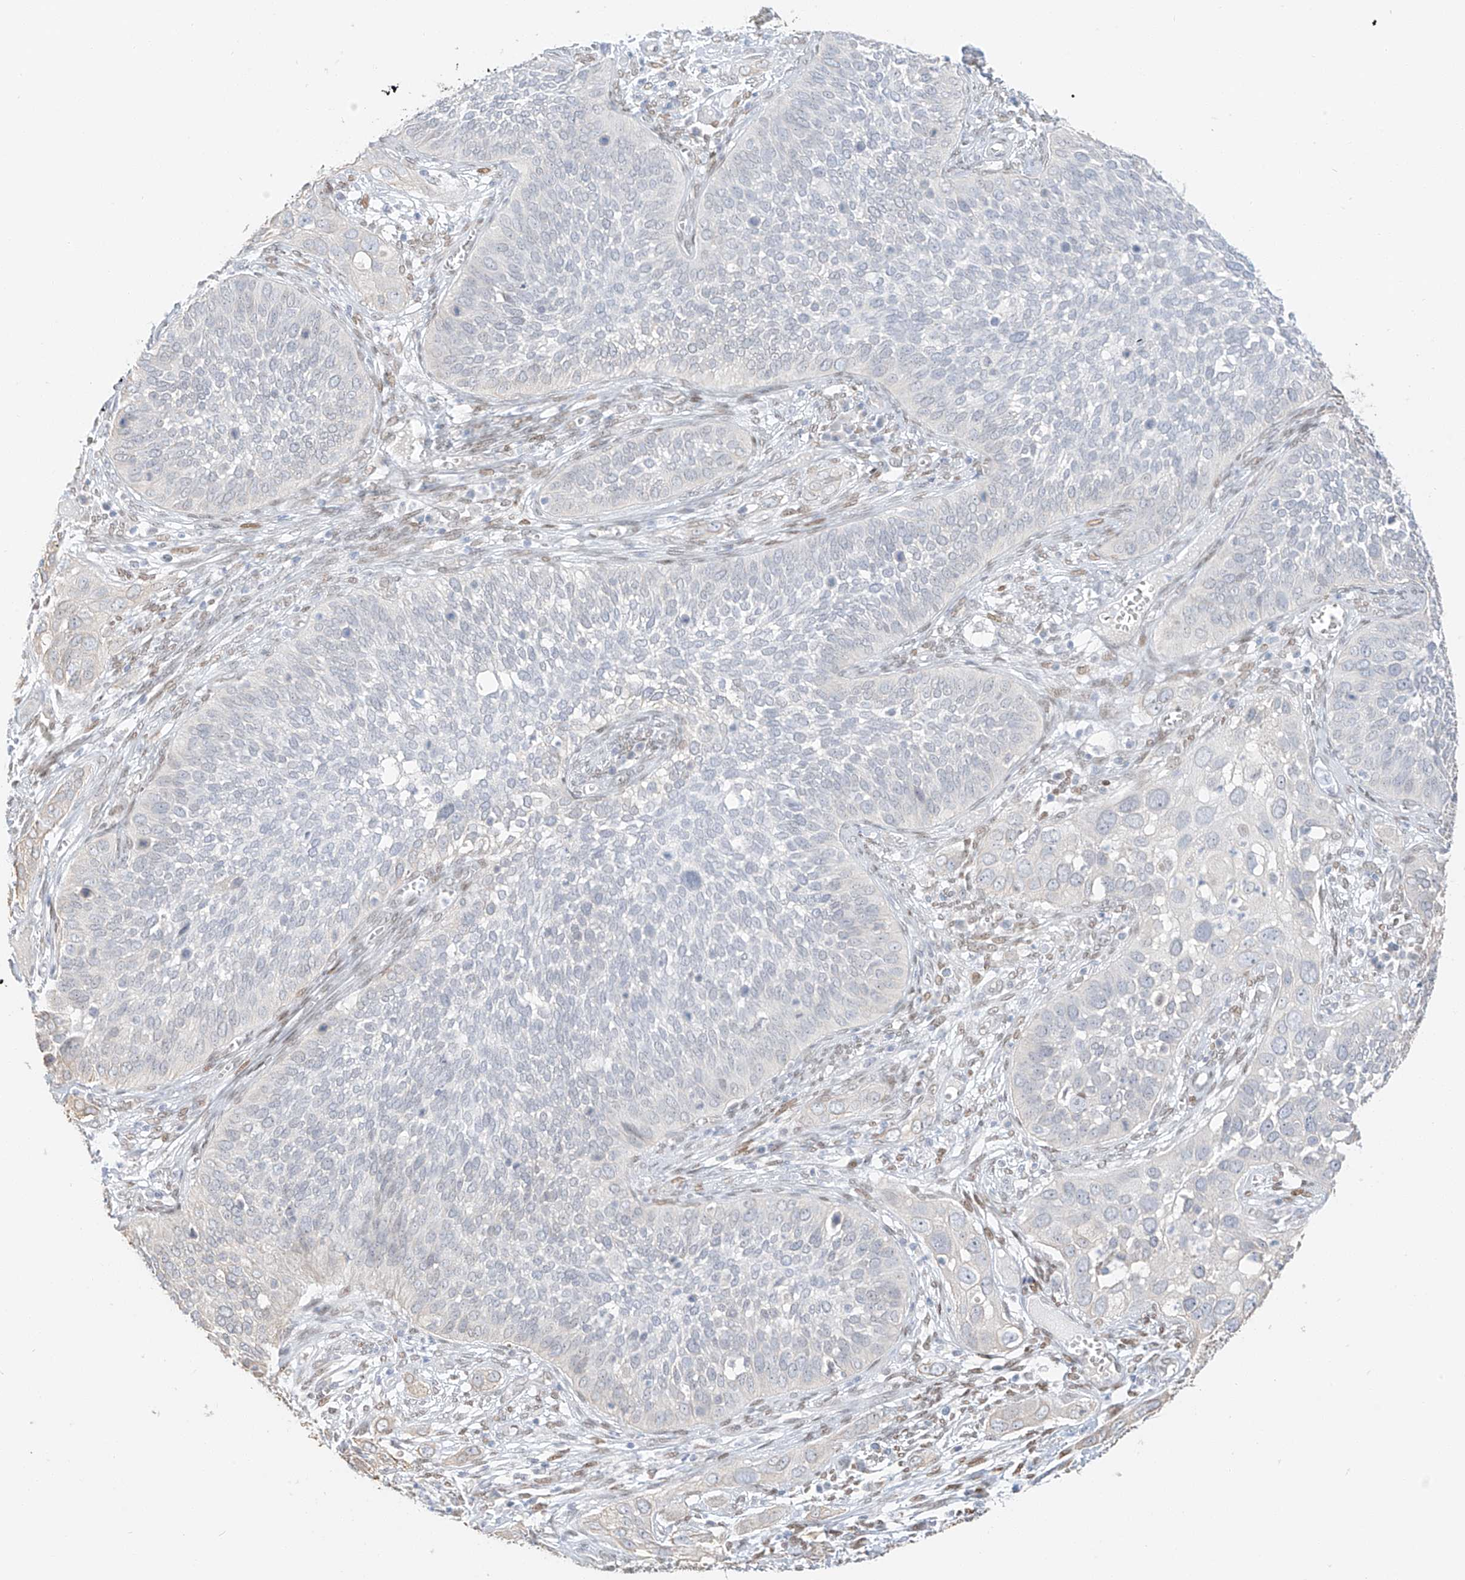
{"staining": {"intensity": "negative", "quantity": "none", "location": "none"}, "tissue": "cervical cancer", "cell_type": "Tumor cells", "image_type": "cancer", "snomed": [{"axis": "morphology", "description": "Squamous cell carcinoma, NOS"}, {"axis": "topography", "description": "Cervix"}], "caption": "Protein analysis of cervical cancer shows no significant expression in tumor cells. Nuclei are stained in blue.", "gene": "ZNF774", "patient": {"sex": "female", "age": 34}}